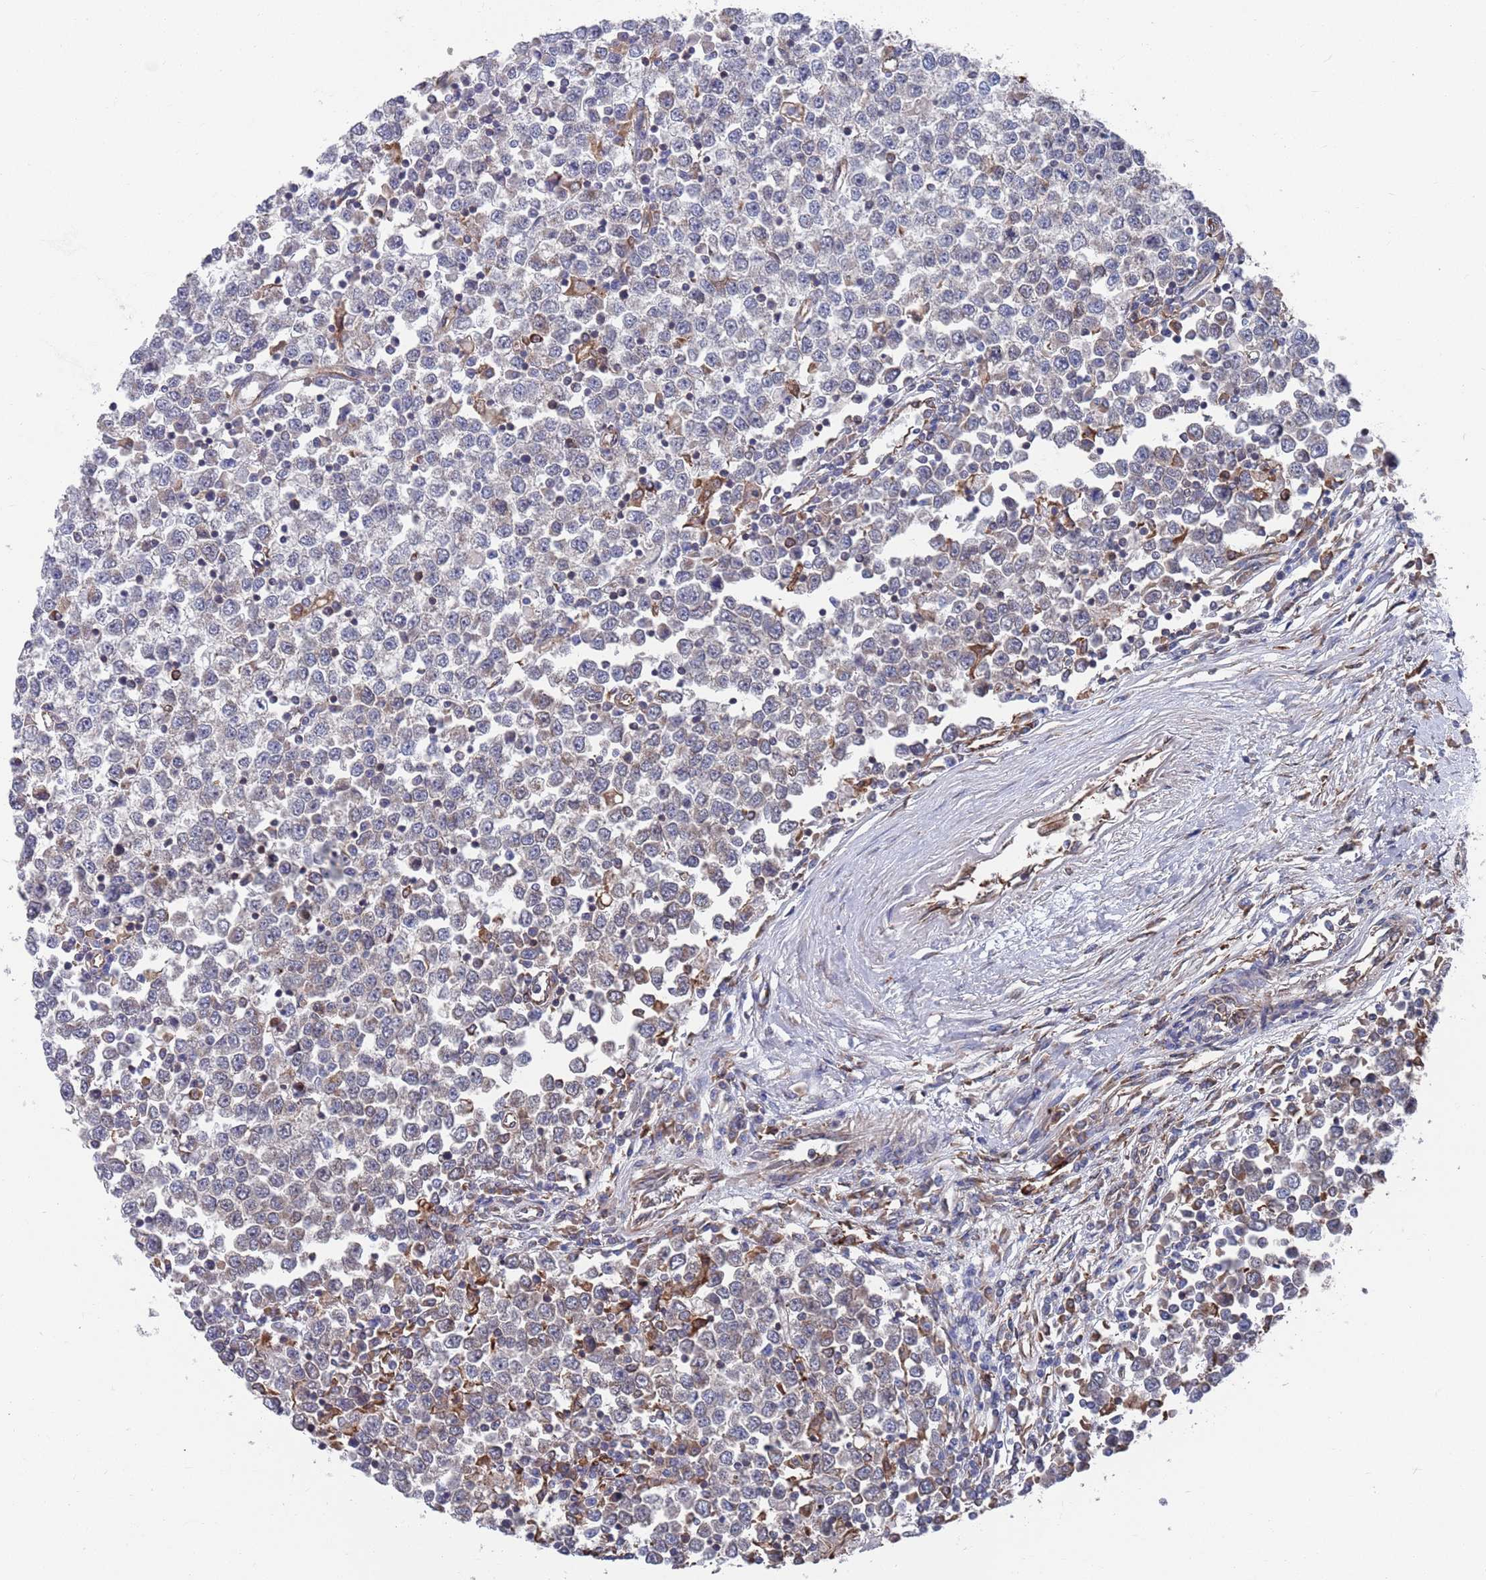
{"staining": {"intensity": "moderate", "quantity": "25%-75%", "location": "cytoplasmic/membranous"}, "tissue": "testis cancer", "cell_type": "Tumor cells", "image_type": "cancer", "snomed": [{"axis": "morphology", "description": "Seminoma, NOS"}, {"axis": "topography", "description": "Testis"}], "caption": "Approximately 25%-75% of tumor cells in human testis cancer (seminoma) display moderate cytoplasmic/membranous protein staining as visualized by brown immunohistochemical staining.", "gene": "GID8", "patient": {"sex": "male", "age": 65}}